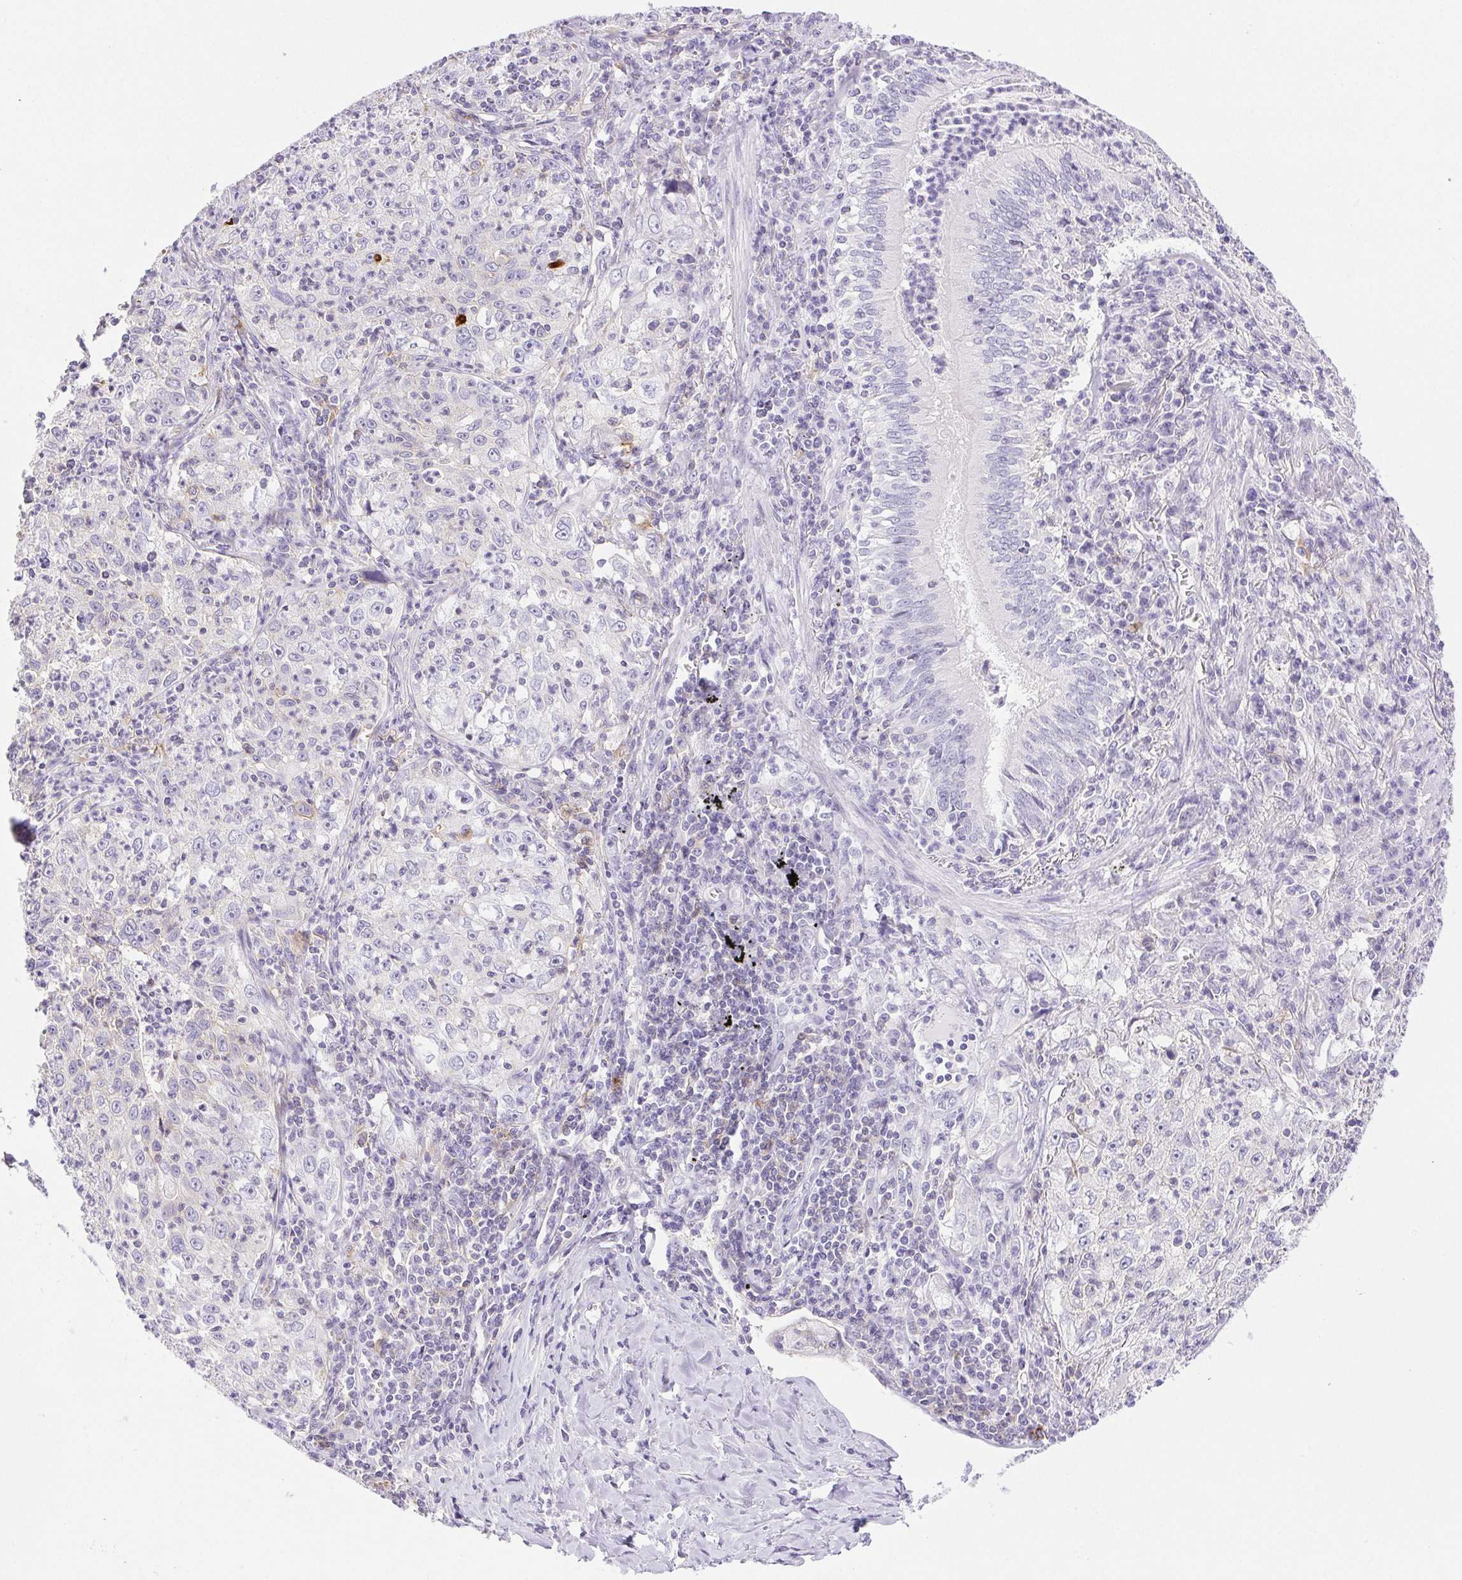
{"staining": {"intensity": "negative", "quantity": "none", "location": "none"}, "tissue": "lung cancer", "cell_type": "Tumor cells", "image_type": "cancer", "snomed": [{"axis": "morphology", "description": "Squamous cell carcinoma, NOS"}, {"axis": "topography", "description": "Lung"}], "caption": "Tumor cells are negative for brown protein staining in squamous cell carcinoma (lung).", "gene": "HLA-G", "patient": {"sex": "male", "age": 71}}